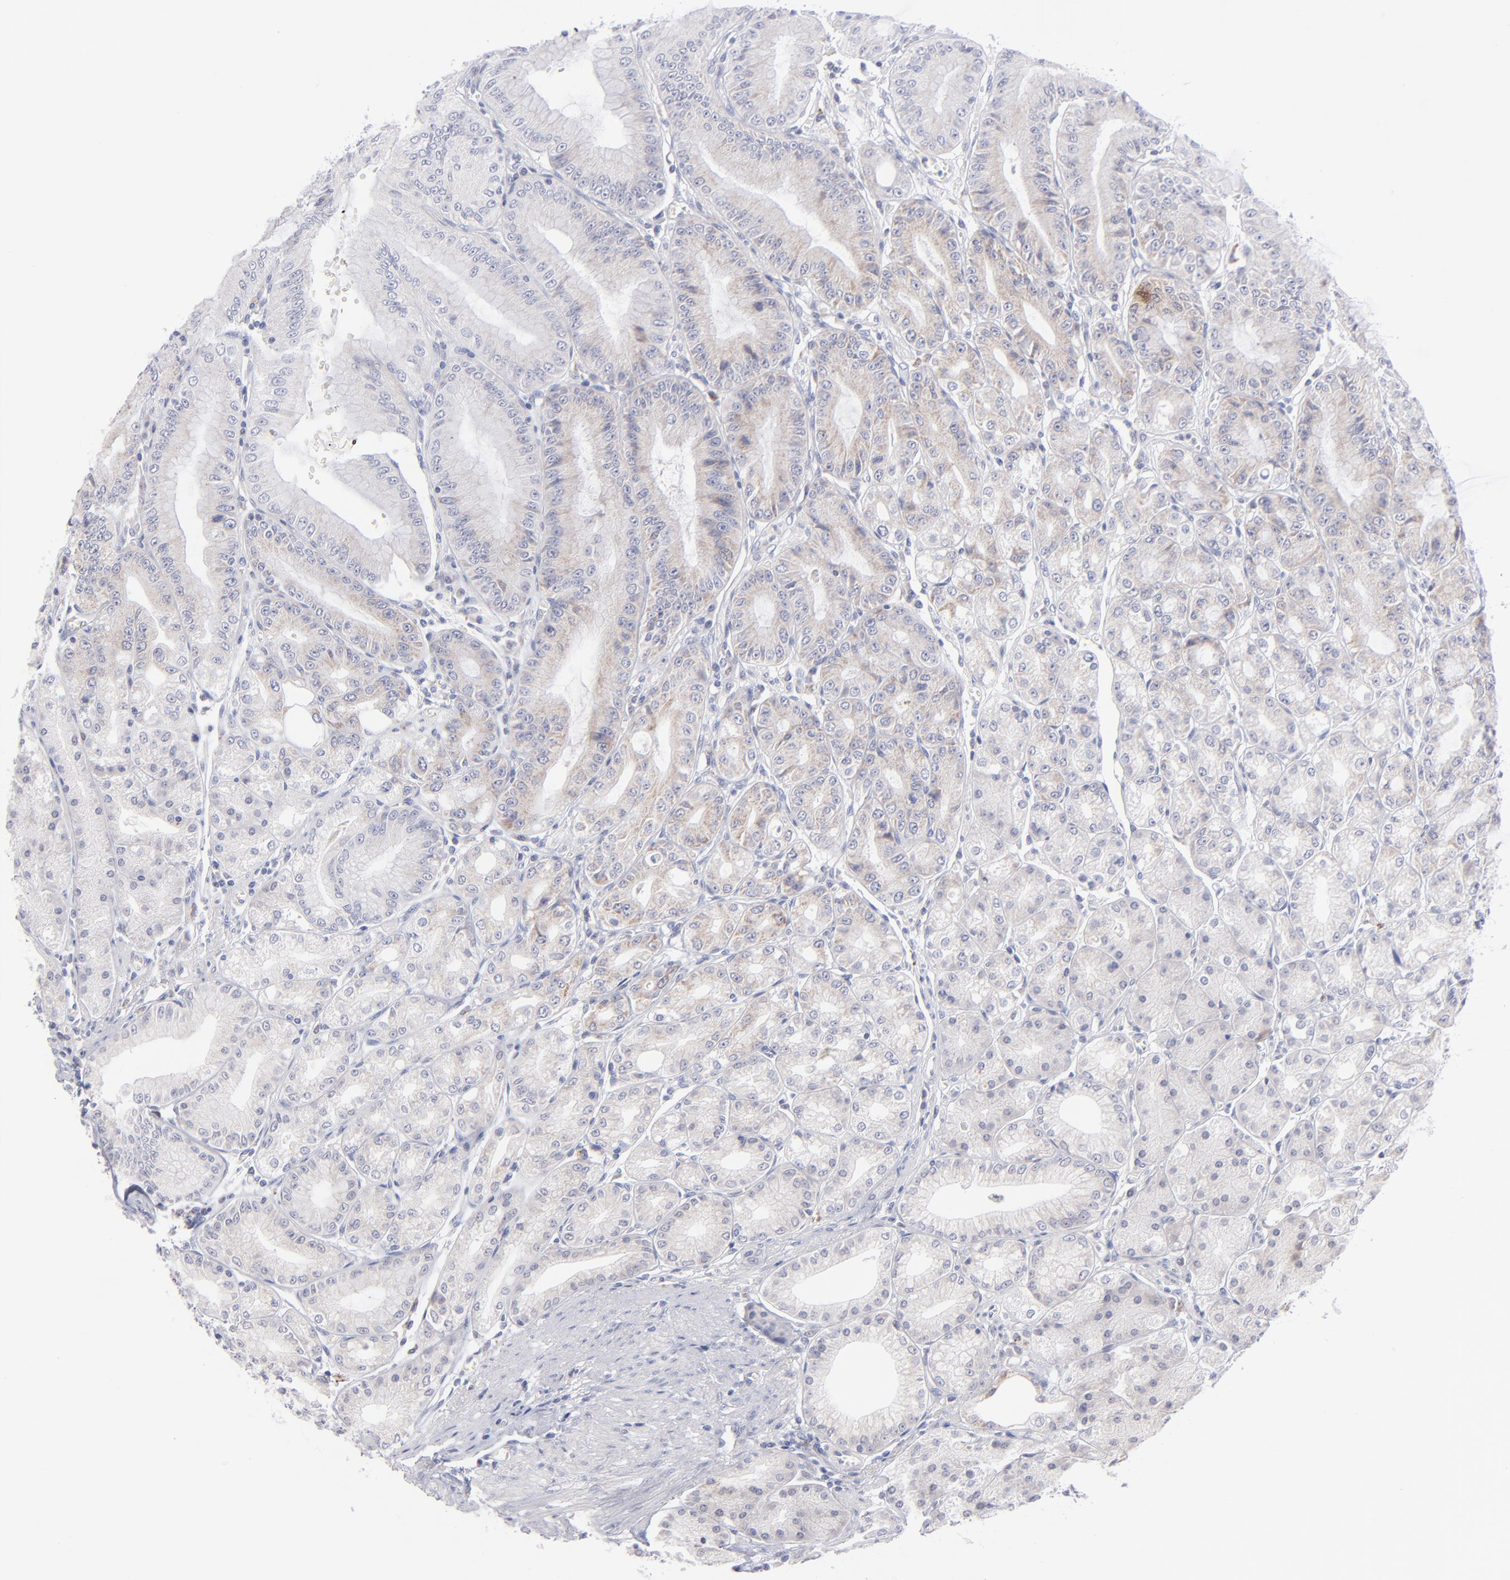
{"staining": {"intensity": "weak", "quantity": "<25%", "location": "cytoplasmic/membranous"}, "tissue": "stomach", "cell_type": "Glandular cells", "image_type": "normal", "snomed": [{"axis": "morphology", "description": "Normal tissue, NOS"}, {"axis": "topography", "description": "Stomach, lower"}], "caption": "Immunohistochemistry micrograph of unremarkable stomach: human stomach stained with DAB shows no significant protein staining in glandular cells.", "gene": "MTHFD2", "patient": {"sex": "male", "age": 71}}